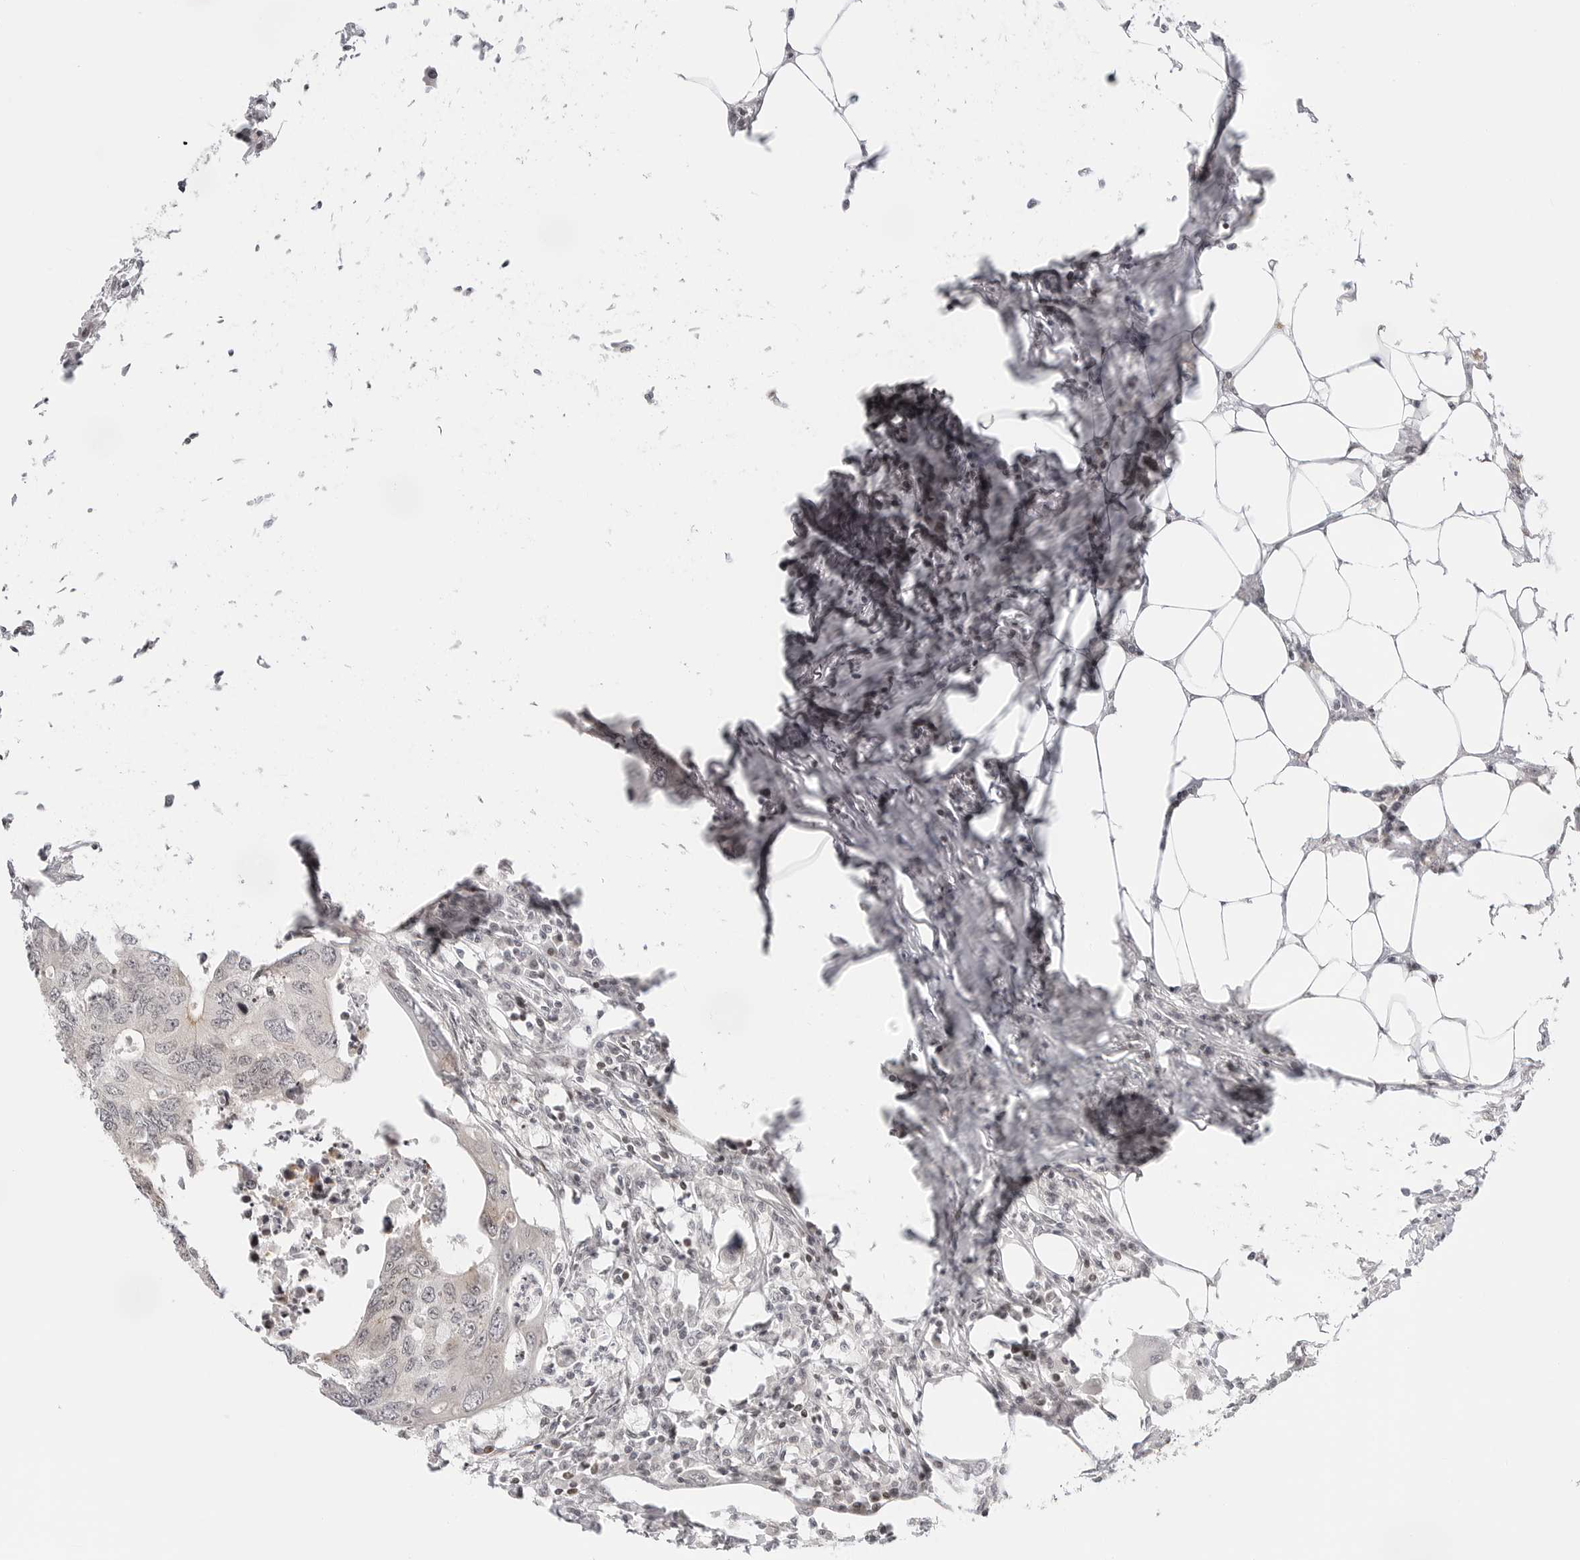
{"staining": {"intensity": "negative", "quantity": "none", "location": "none"}, "tissue": "colorectal cancer", "cell_type": "Tumor cells", "image_type": "cancer", "snomed": [{"axis": "morphology", "description": "Adenocarcinoma, NOS"}, {"axis": "topography", "description": "Colon"}], "caption": "Immunohistochemical staining of human colorectal adenocarcinoma reveals no significant positivity in tumor cells. (DAB (3,3'-diaminobenzidine) immunohistochemistry, high magnification).", "gene": "C8orf33", "patient": {"sex": "male", "age": 71}}